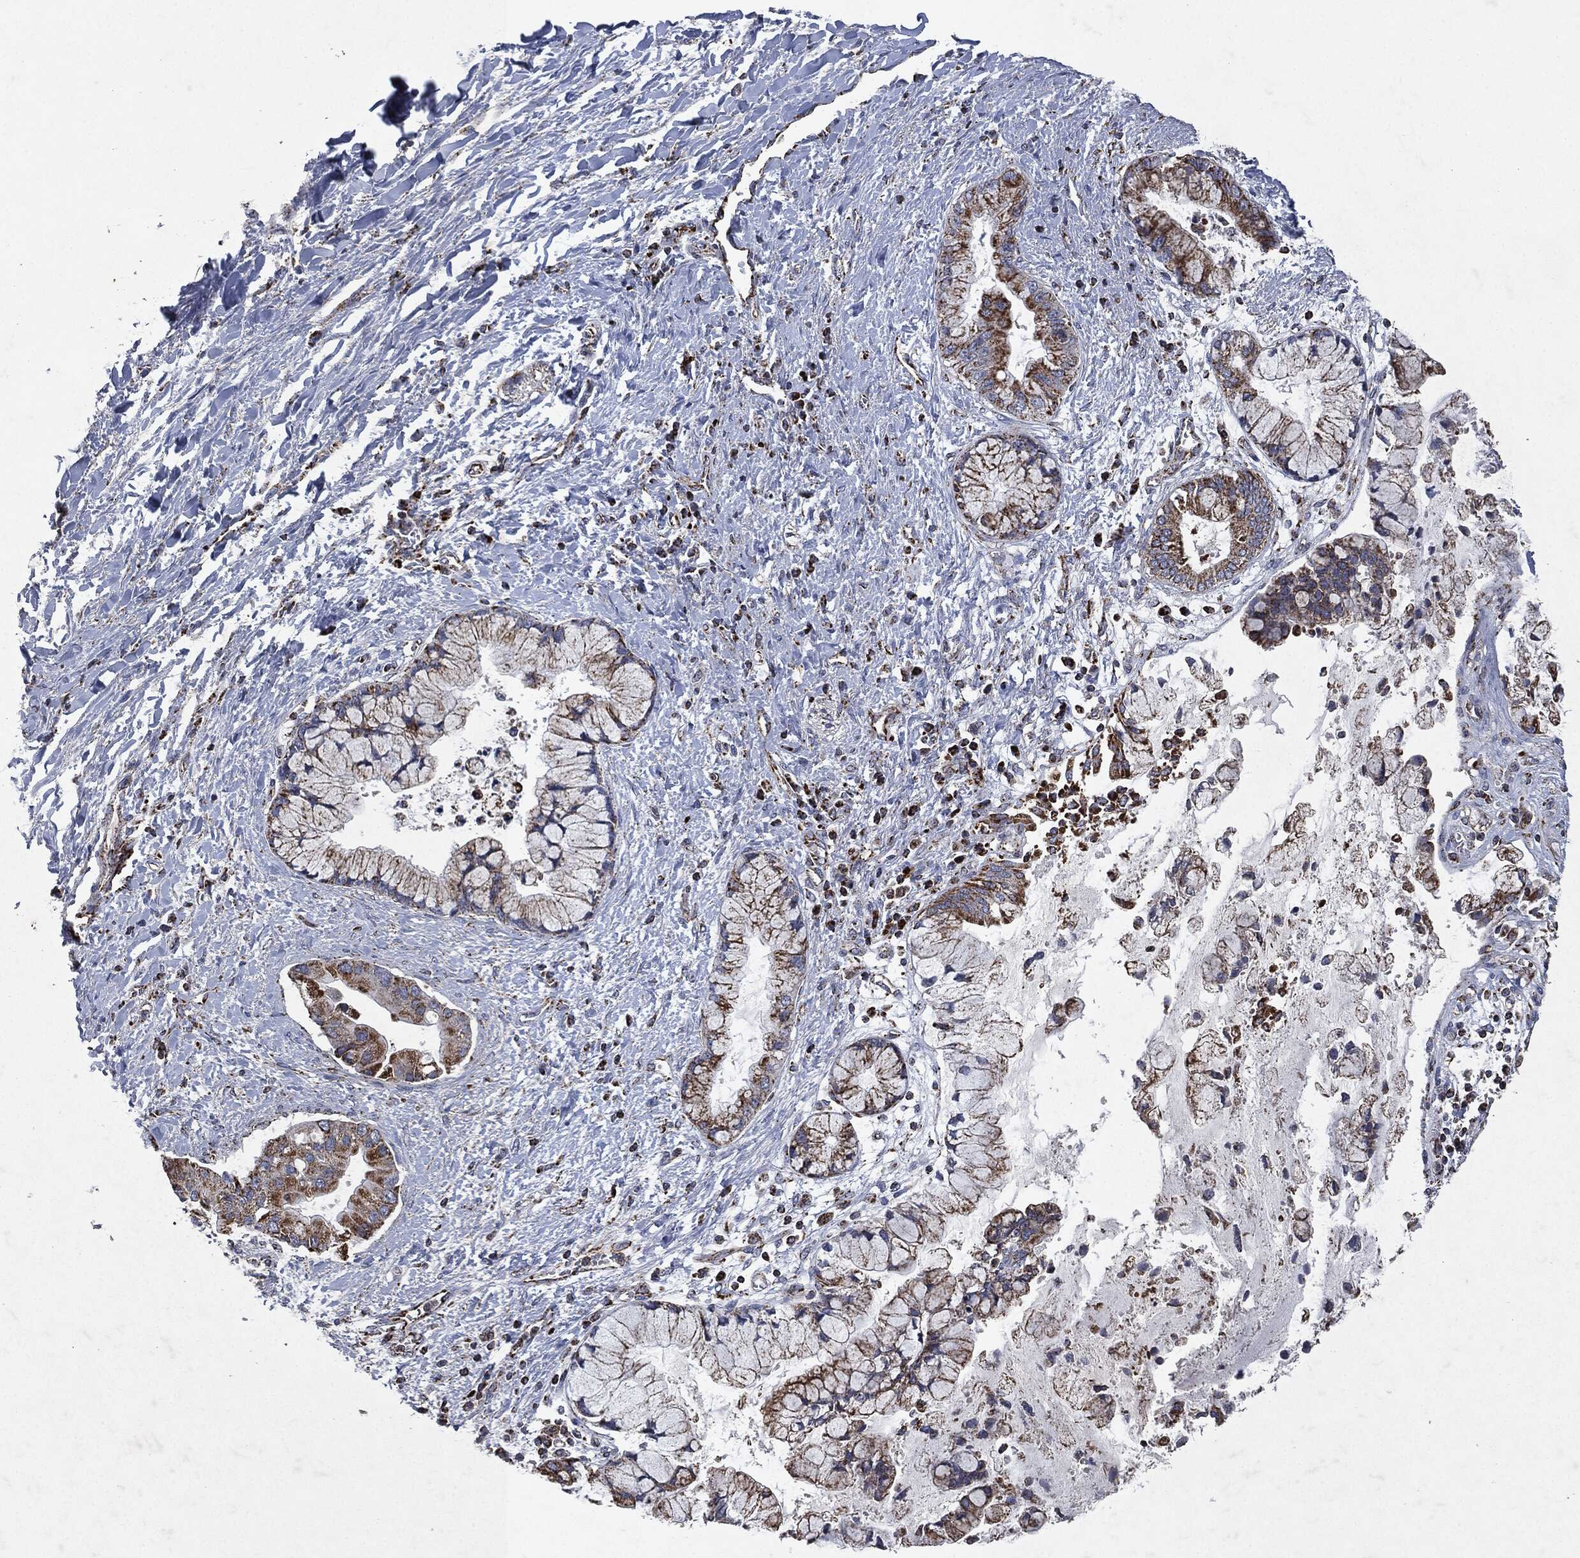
{"staining": {"intensity": "moderate", "quantity": ">75%", "location": "cytoplasmic/membranous"}, "tissue": "liver cancer", "cell_type": "Tumor cells", "image_type": "cancer", "snomed": [{"axis": "morphology", "description": "Normal tissue, NOS"}, {"axis": "morphology", "description": "Cholangiocarcinoma"}, {"axis": "topography", "description": "Liver"}, {"axis": "topography", "description": "Peripheral nerve tissue"}], "caption": "There is medium levels of moderate cytoplasmic/membranous positivity in tumor cells of liver cancer, as demonstrated by immunohistochemical staining (brown color).", "gene": "RYK", "patient": {"sex": "male", "age": 50}}